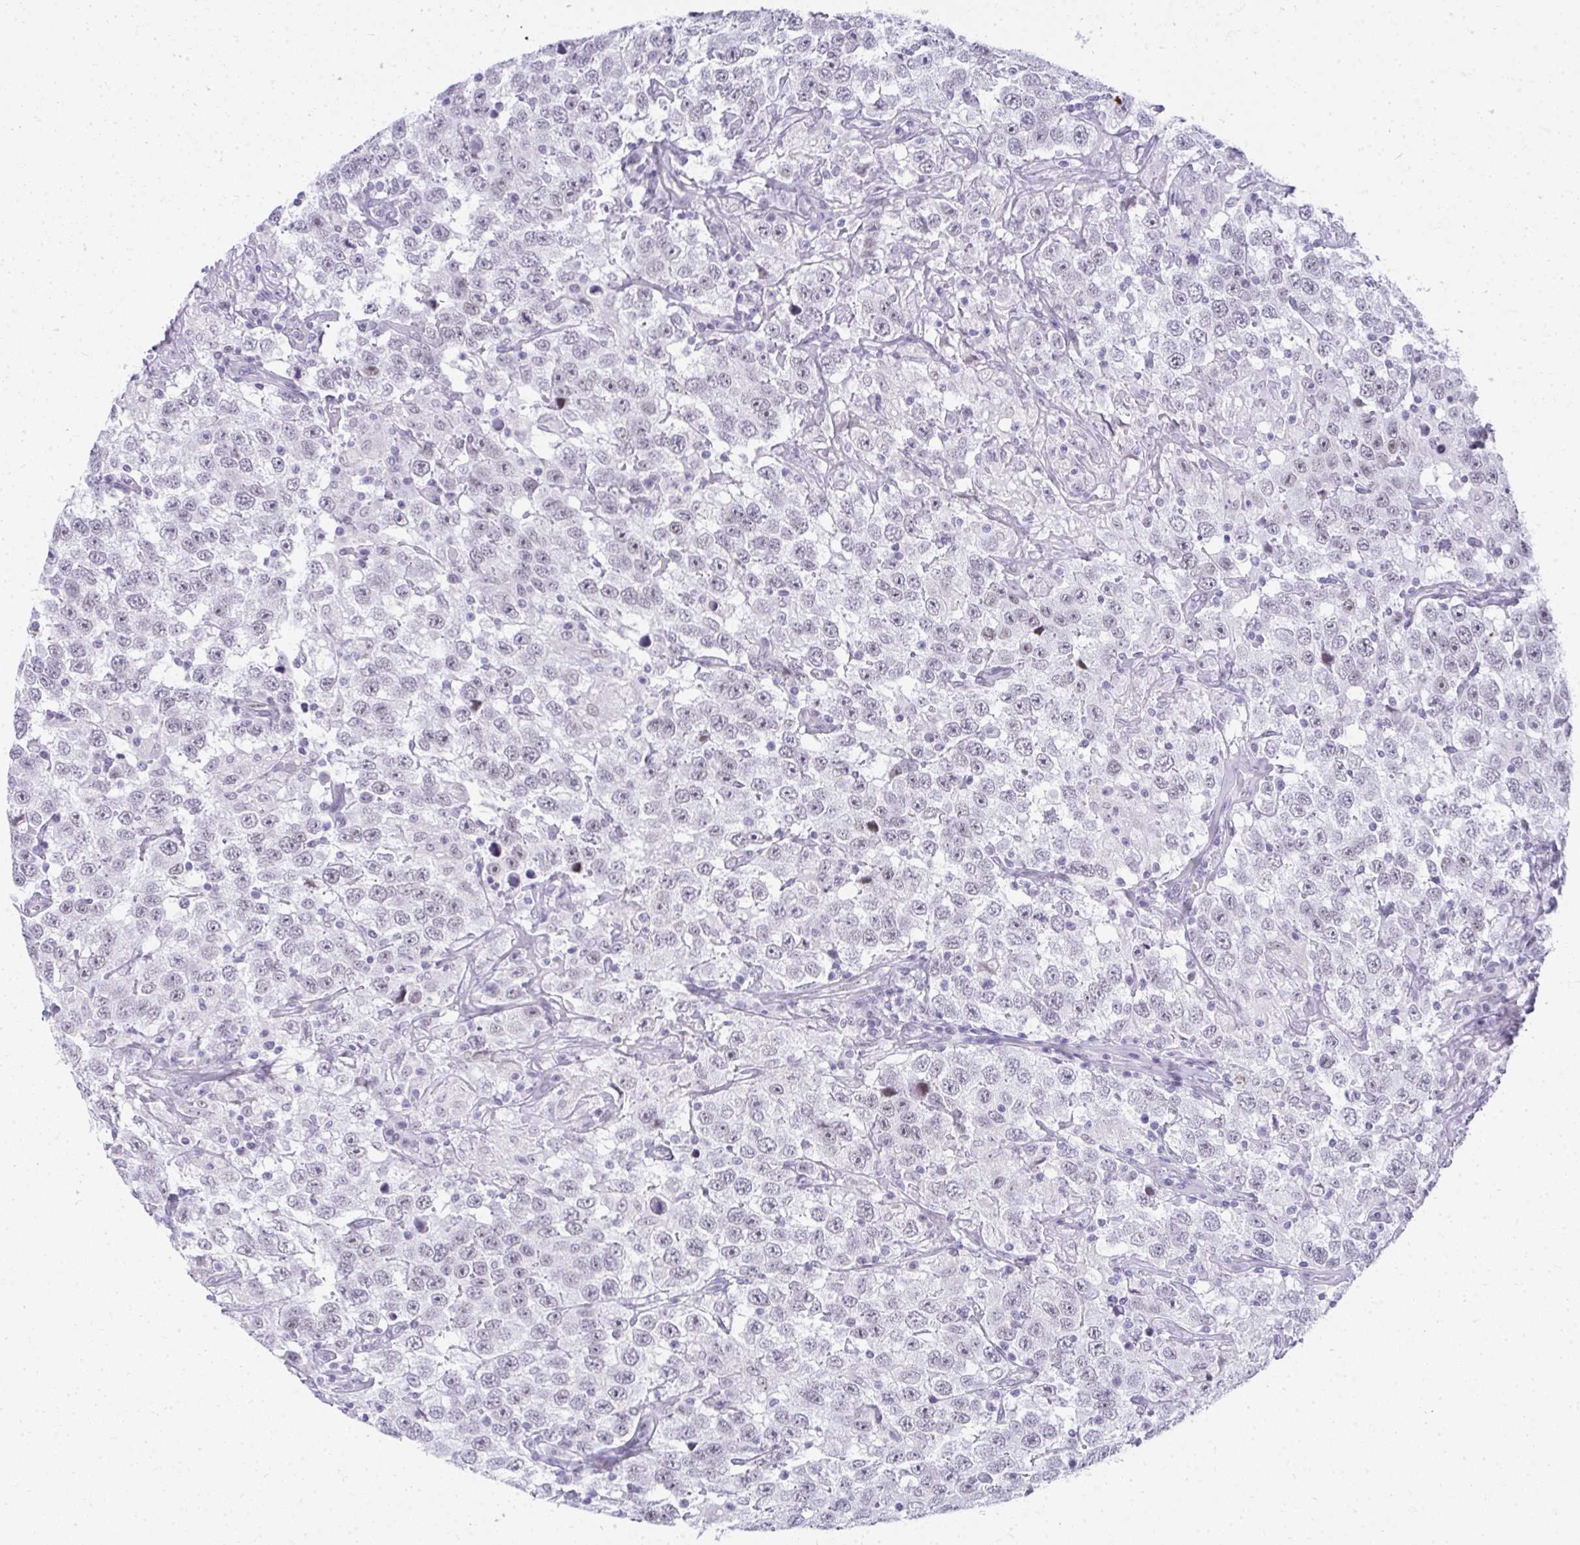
{"staining": {"intensity": "weak", "quantity": "<25%", "location": "nuclear"}, "tissue": "testis cancer", "cell_type": "Tumor cells", "image_type": "cancer", "snomed": [{"axis": "morphology", "description": "Seminoma, NOS"}, {"axis": "topography", "description": "Testis"}], "caption": "IHC micrograph of neoplastic tissue: seminoma (testis) stained with DAB (3,3'-diaminobenzidine) demonstrates no significant protein positivity in tumor cells.", "gene": "PLA2G1B", "patient": {"sex": "male", "age": 41}}